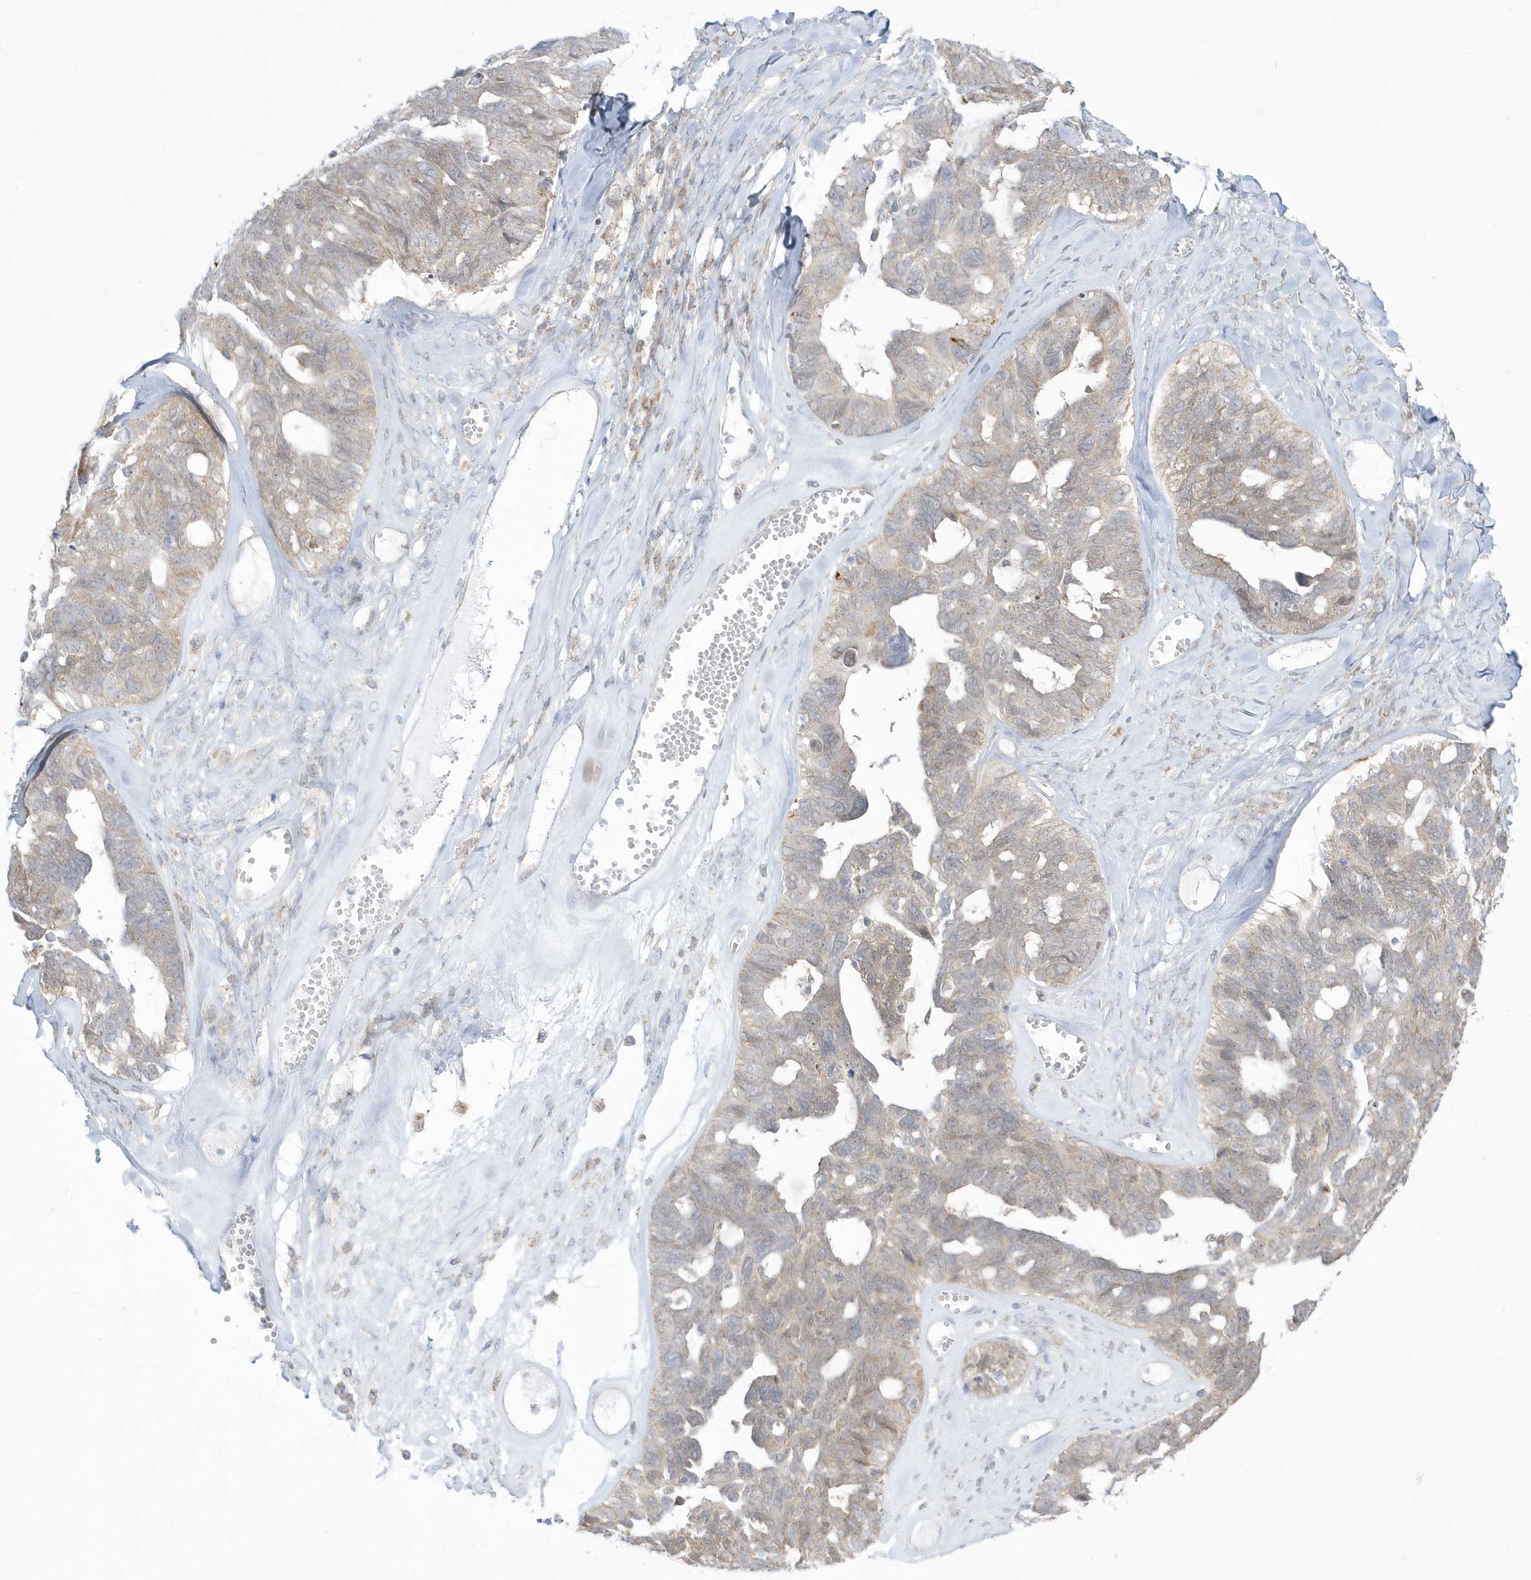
{"staining": {"intensity": "weak", "quantity": "<25%", "location": "cytoplasmic/membranous"}, "tissue": "ovarian cancer", "cell_type": "Tumor cells", "image_type": "cancer", "snomed": [{"axis": "morphology", "description": "Cystadenocarcinoma, serous, NOS"}, {"axis": "topography", "description": "Ovary"}], "caption": "IHC of ovarian cancer (serous cystadenocarcinoma) reveals no expression in tumor cells.", "gene": "PCBD1", "patient": {"sex": "female", "age": 79}}